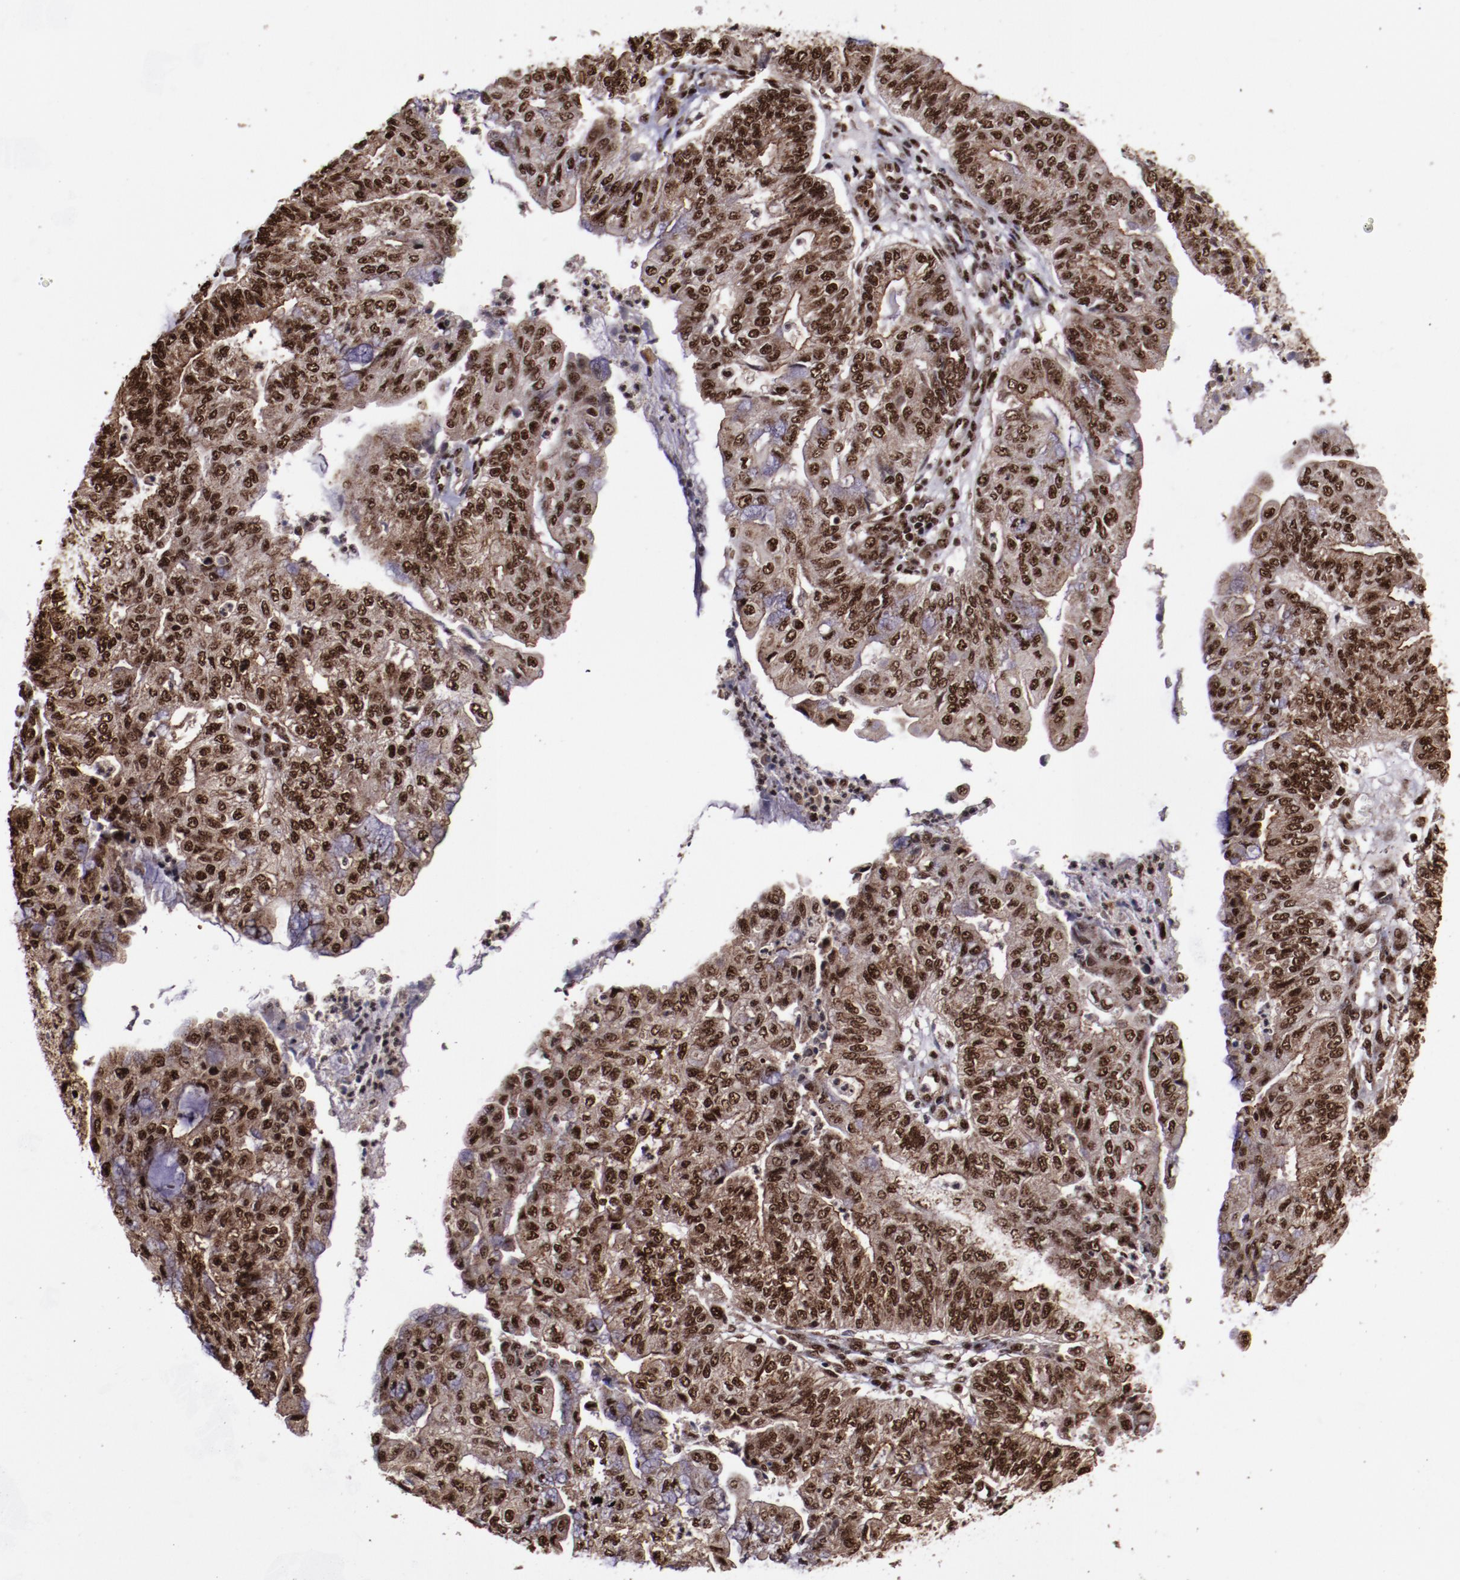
{"staining": {"intensity": "moderate", "quantity": ">75%", "location": "cytoplasmic/membranous,nuclear"}, "tissue": "endometrial cancer", "cell_type": "Tumor cells", "image_type": "cancer", "snomed": [{"axis": "morphology", "description": "Adenocarcinoma, NOS"}, {"axis": "topography", "description": "Endometrium"}], "caption": "This is a histology image of immunohistochemistry (IHC) staining of endometrial cancer (adenocarcinoma), which shows moderate positivity in the cytoplasmic/membranous and nuclear of tumor cells.", "gene": "SNW1", "patient": {"sex": "female", "age": 59}}